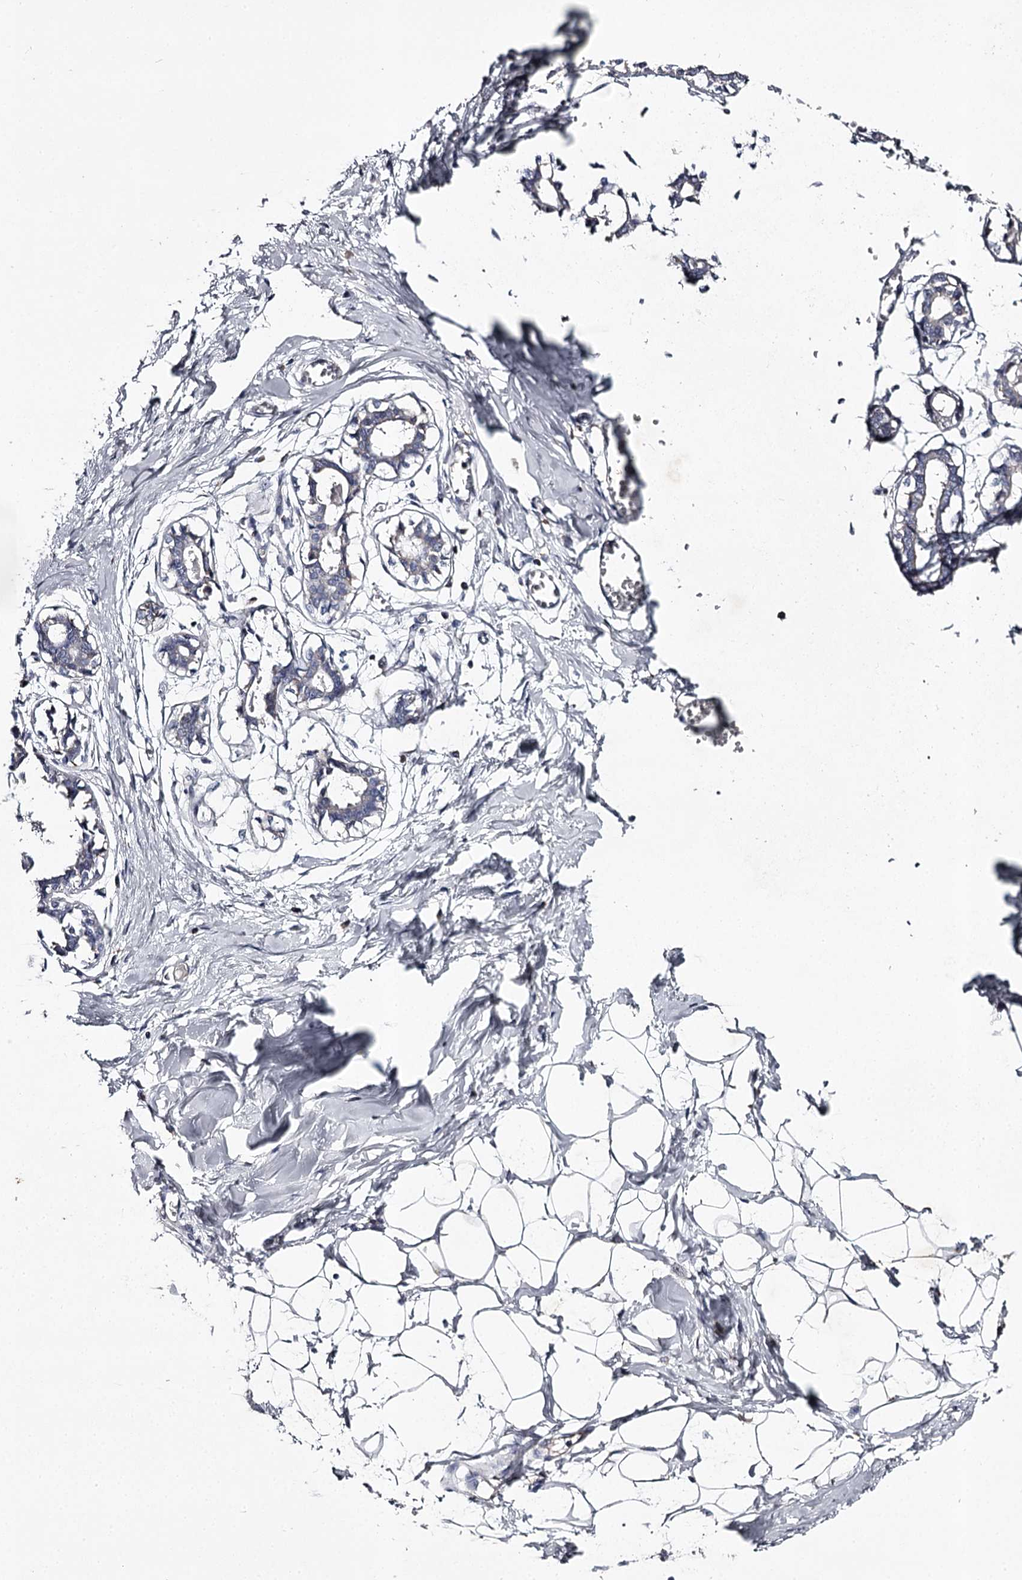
{"staining": {"intensity": "negative", "quantity": "none", "location": "none"}, "tissue": "breast", "cell_type": "Adipocytes", "image_type": "normal", "snomed": [{"axis": "morphology", "description": "Normal tissue, NOS"}, {"axis": "topography", "description": "Breast"}], "caption": "Adipocytes show no significant staining in benign breast.", "gene": "RASSF6", "patient": {"sex": "female", "age": 27}}